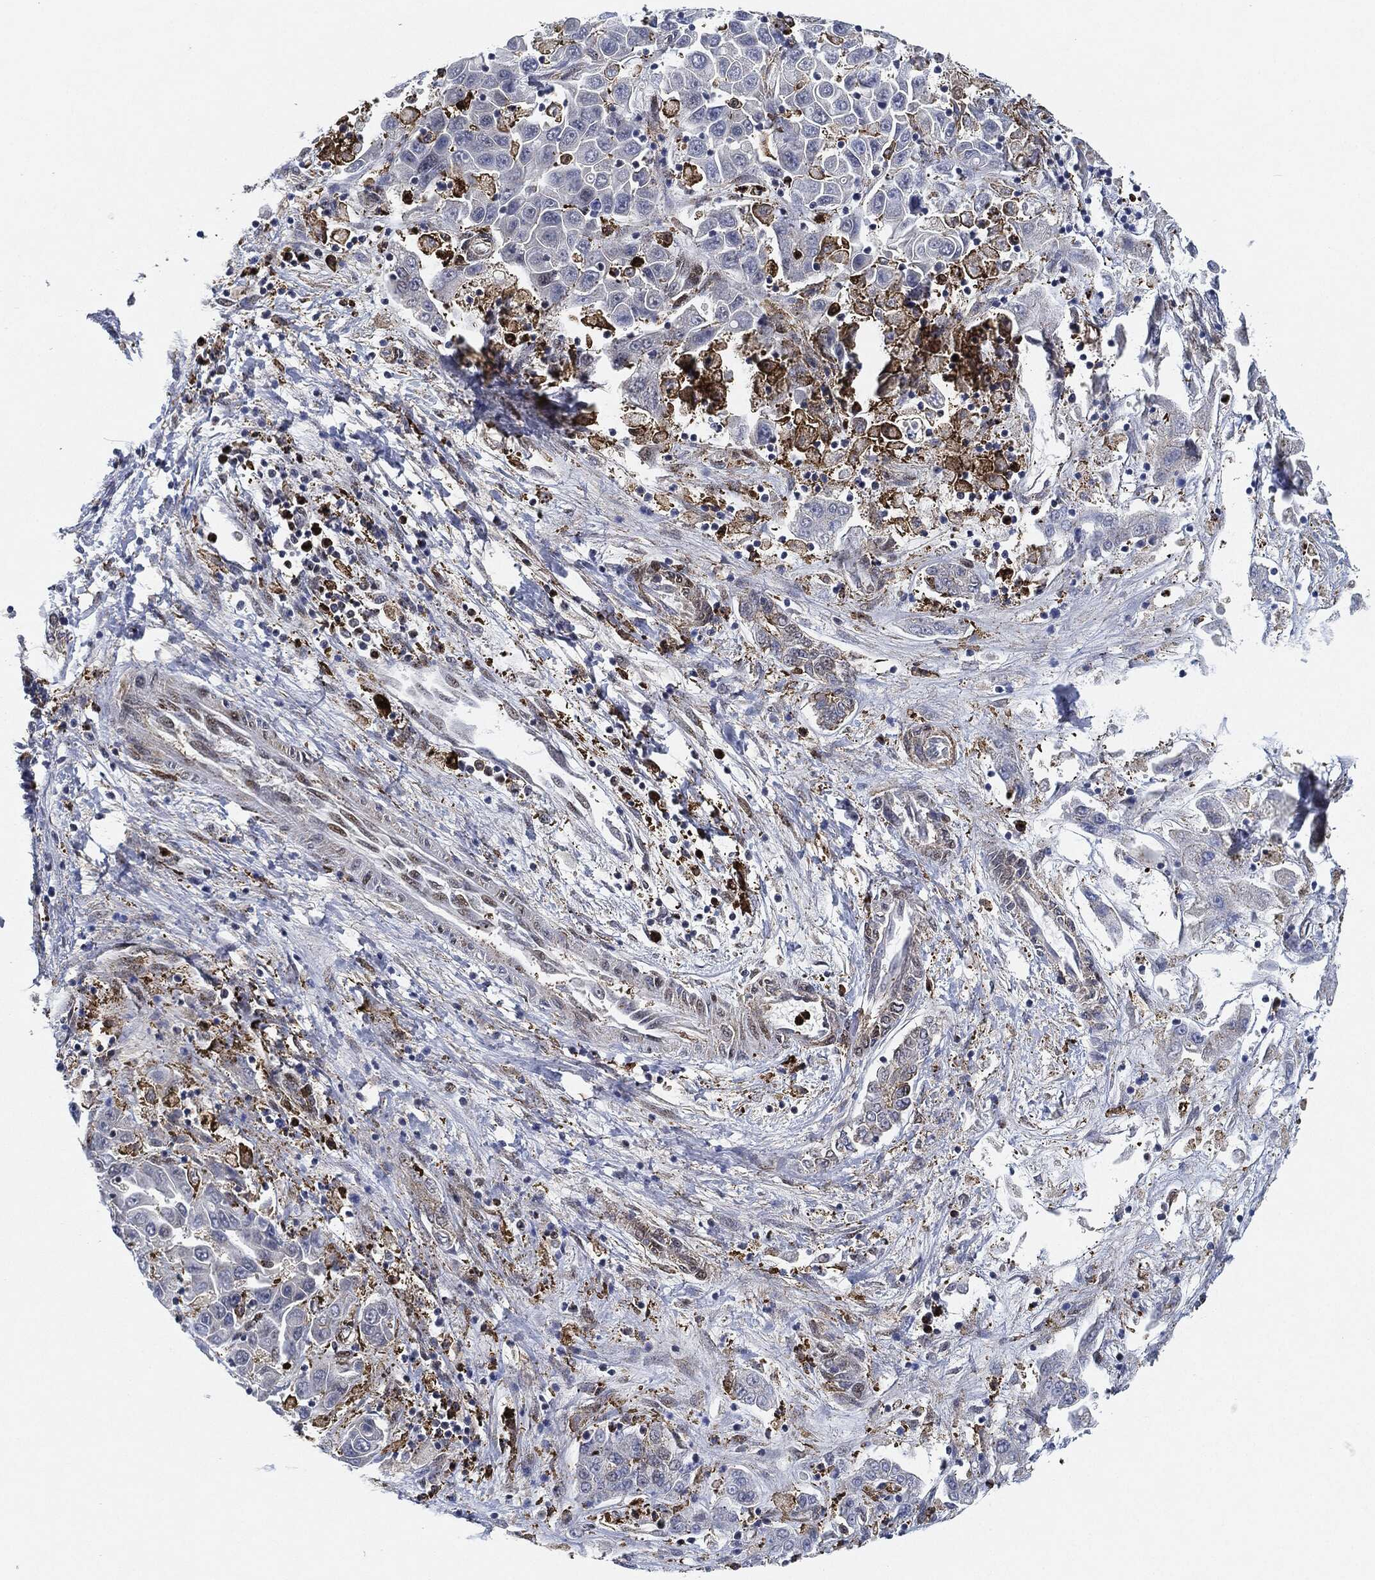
{"staining": {"intensity": "negative", "quantity": "none", "location": "none"}, "tissue": "liver cancer", "cell_type": "Tumor cells", "image_type": "cancer", "snomed": [{"axis": "morphology", "description": "Cholangiocarcinoma"}, {"axis": "topography", "description": "Liver"}], "caption": "This image is of liver cancer (cholangiocarcinoma) stained with IHC to label a protein in brown with the nuclei are counter-stained blue. There is no positivity in tumor cells. (DAB (3,3'-diaminobenzidine) immunohistochemistry (IHC) visualized using brightfield microscopy, high magnification).", "gene": "NANOS3", "patient": {"sex": "female", "age": 52}}